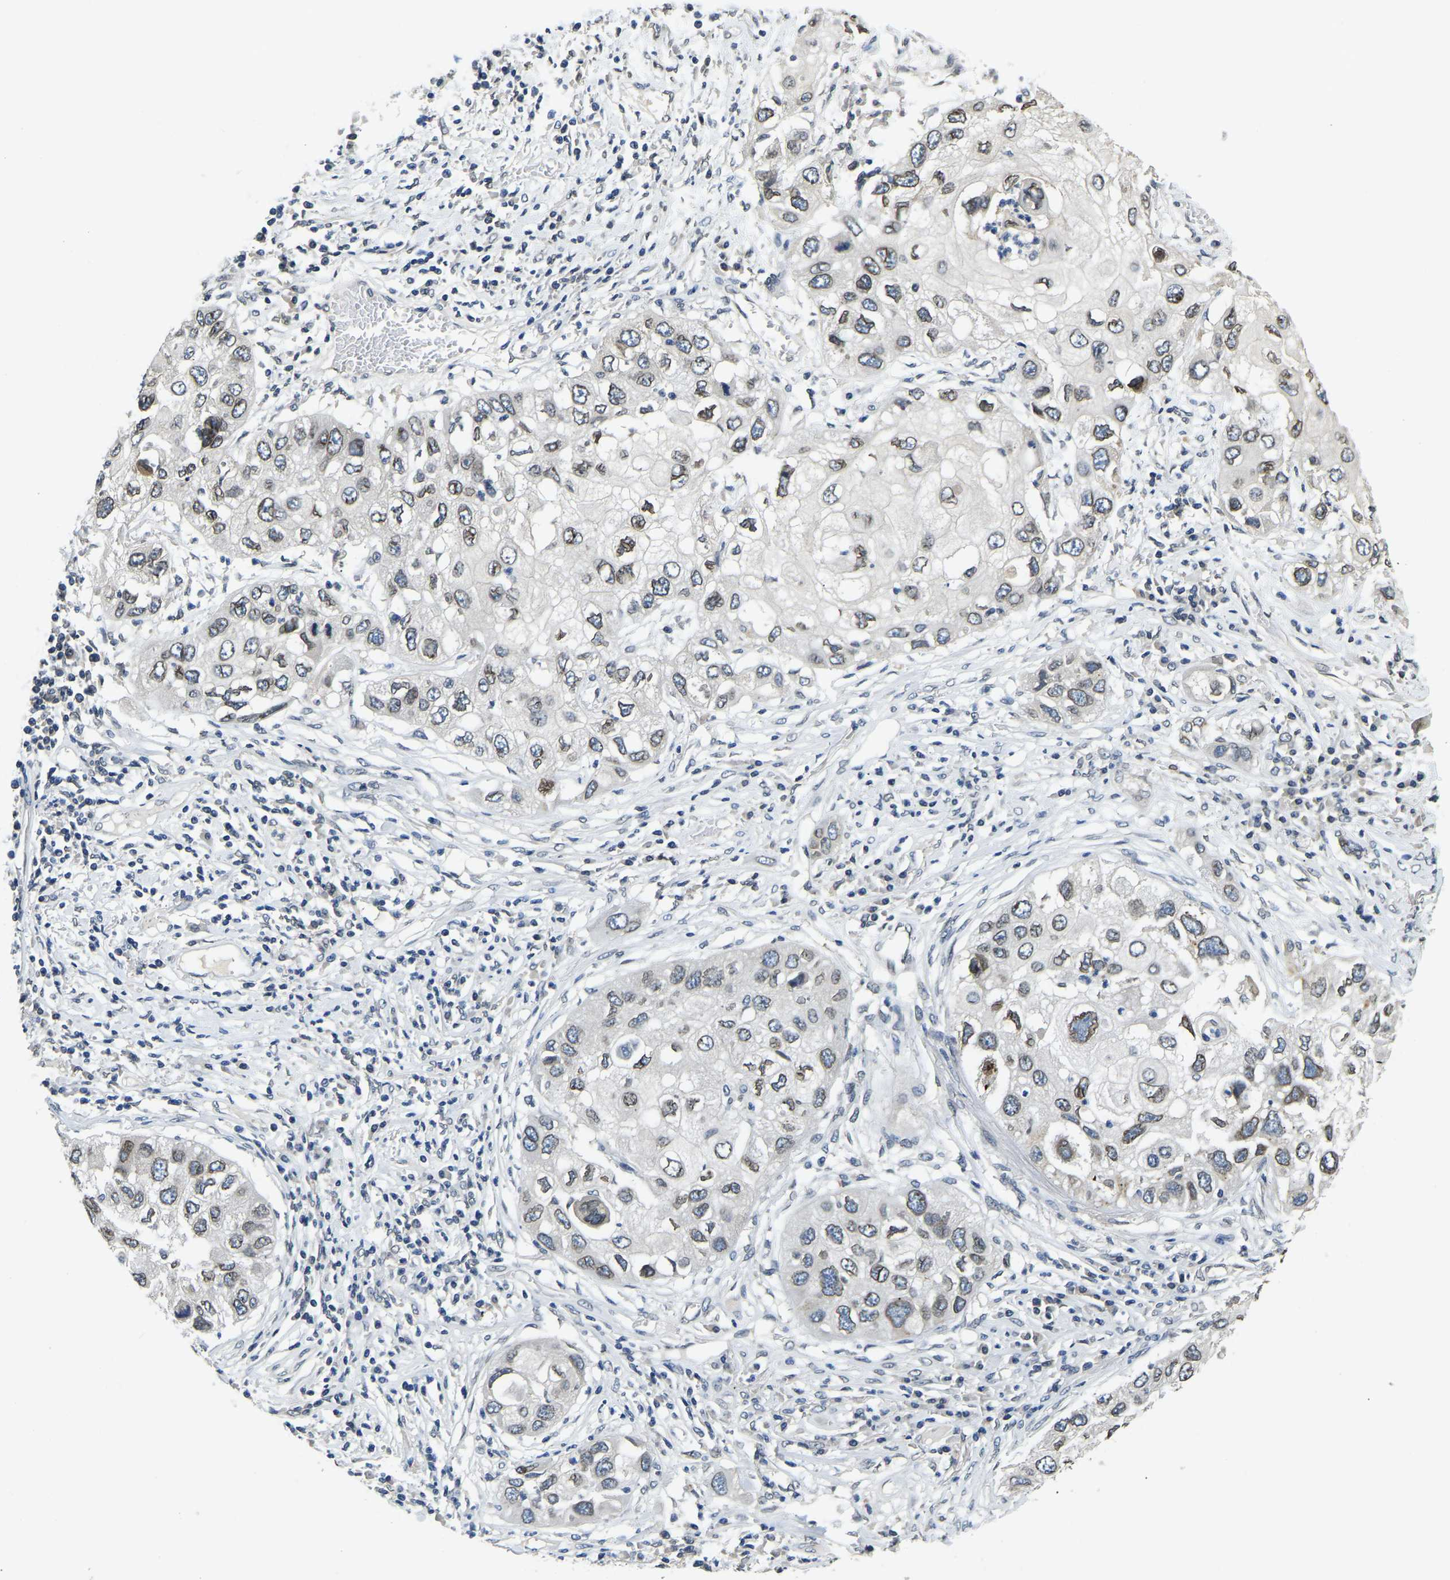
{"staining": {"intensity": "weak", "quantity": ">75%", "location": "cytoplasmic/membranous,nuclear"}, "tissue": "lung cancer", "cell_type": "Tumor cells", "image_type": "cancer", "snomed": [{"axis": "morphology", "description": "Squamous cell carcinoma, NOS"}, {"axis": "topography", "description": "Lung"}], "caption": "Immunohistochemical staining of lung squamous cell carcinoma reveals low levels of weak cytoplasmic/membranous and nuclear protein expression in about >75% of tumor cells.", "gene": "RANBP2", "patient": {"sex": "male", "age": 71}}